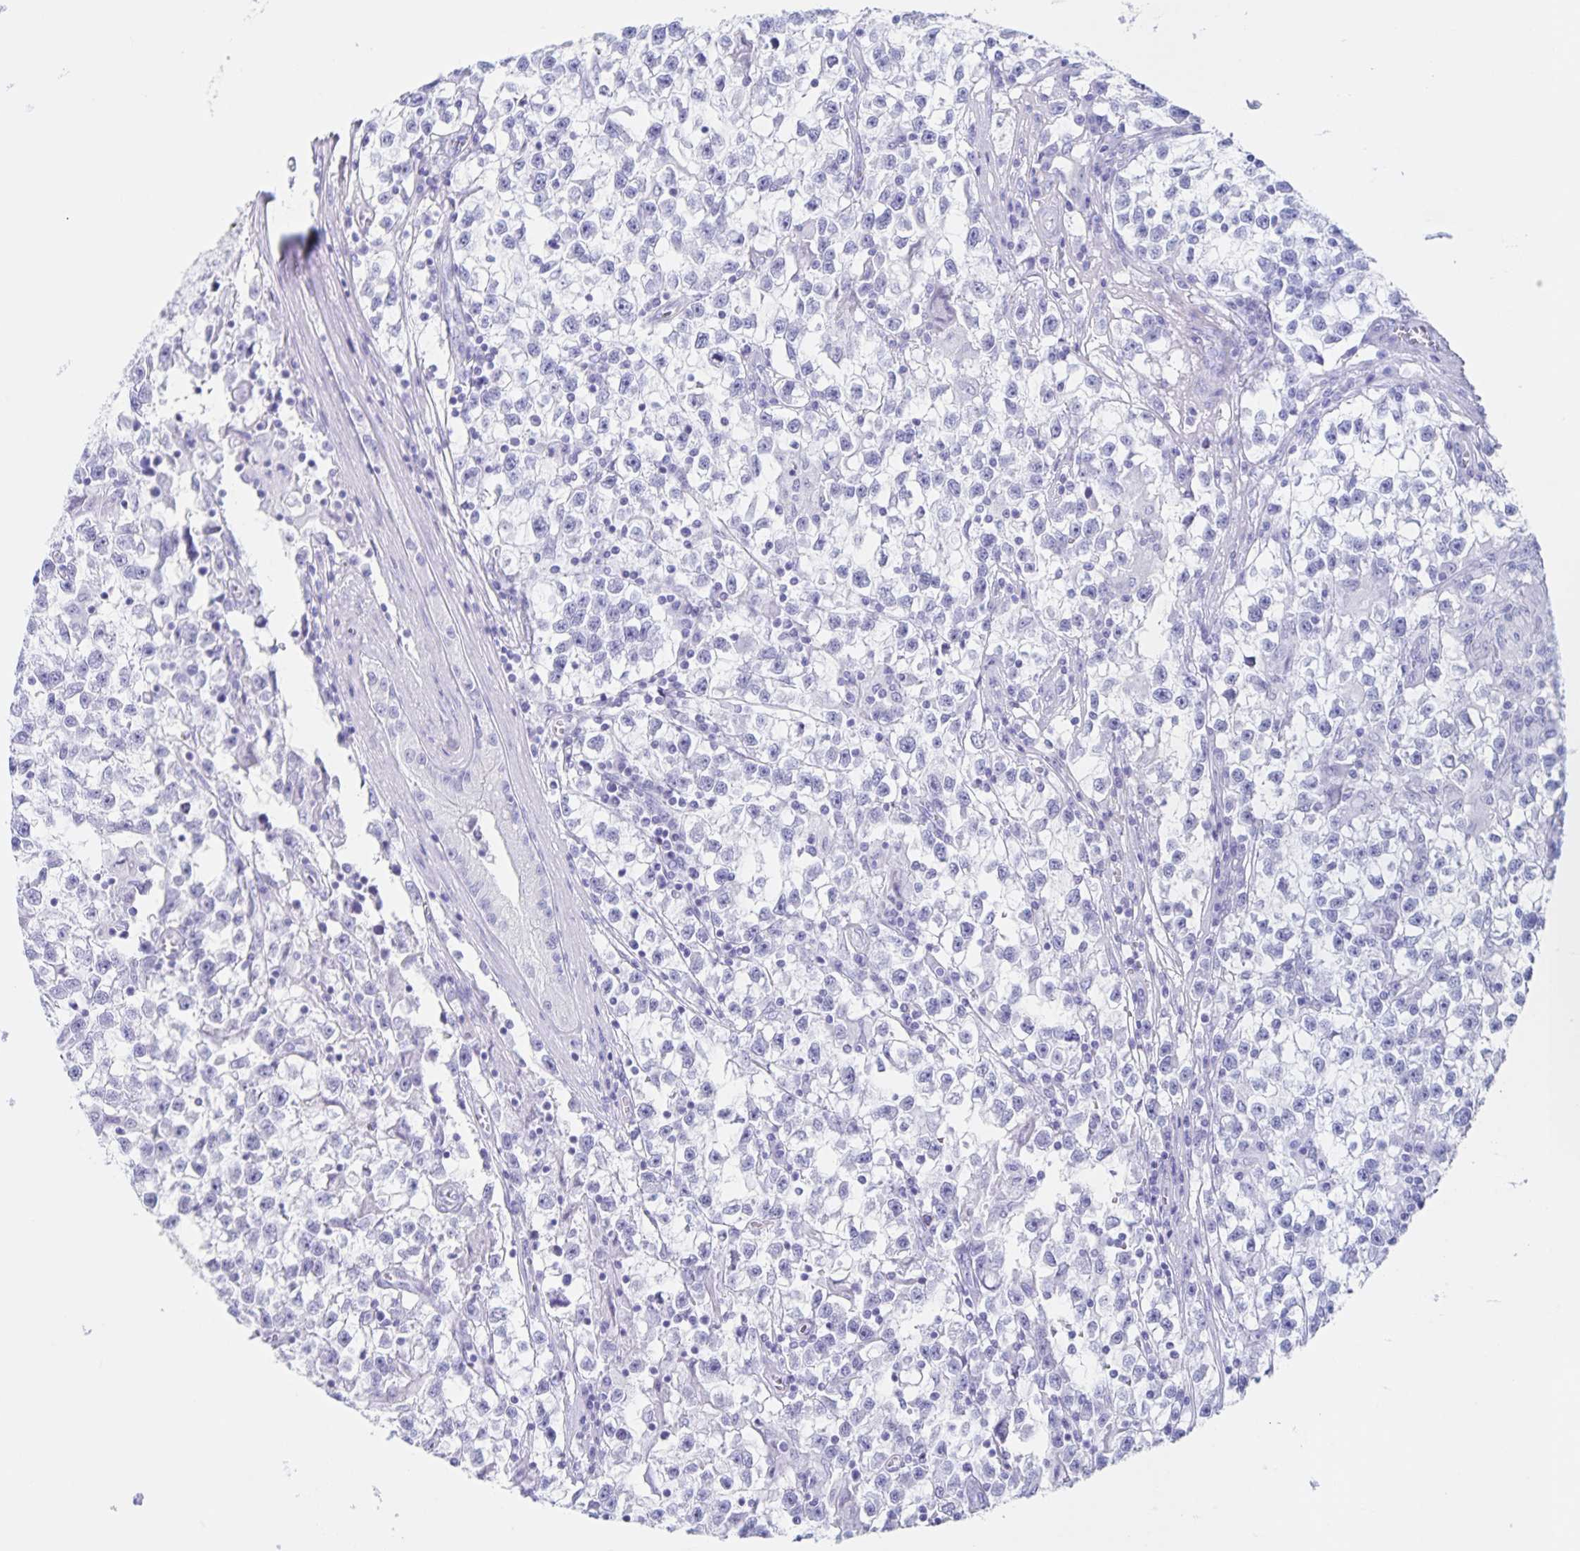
{"staining": {"intensity": "negative", "quantity": "none", "location": "none"}, "tissue": "testis cancer", "cell_type": "Tumor cells", "image_type": "cancer", "snomed": [{"axis": "morphology", "description": "Seminoma, NOS"}, {"axis": "topography", "description": "Testis"}], "caption": "A histopathology image of human testis cancer is negative for staining in tumor cells. The staining is performed using DAB (3,3'-diaminobenzidine) brown chromogen with nuclei counter-stained in using hematoxylin.", "gene": "C12orf56", "patient": {"sex": "male", "age": 31}}